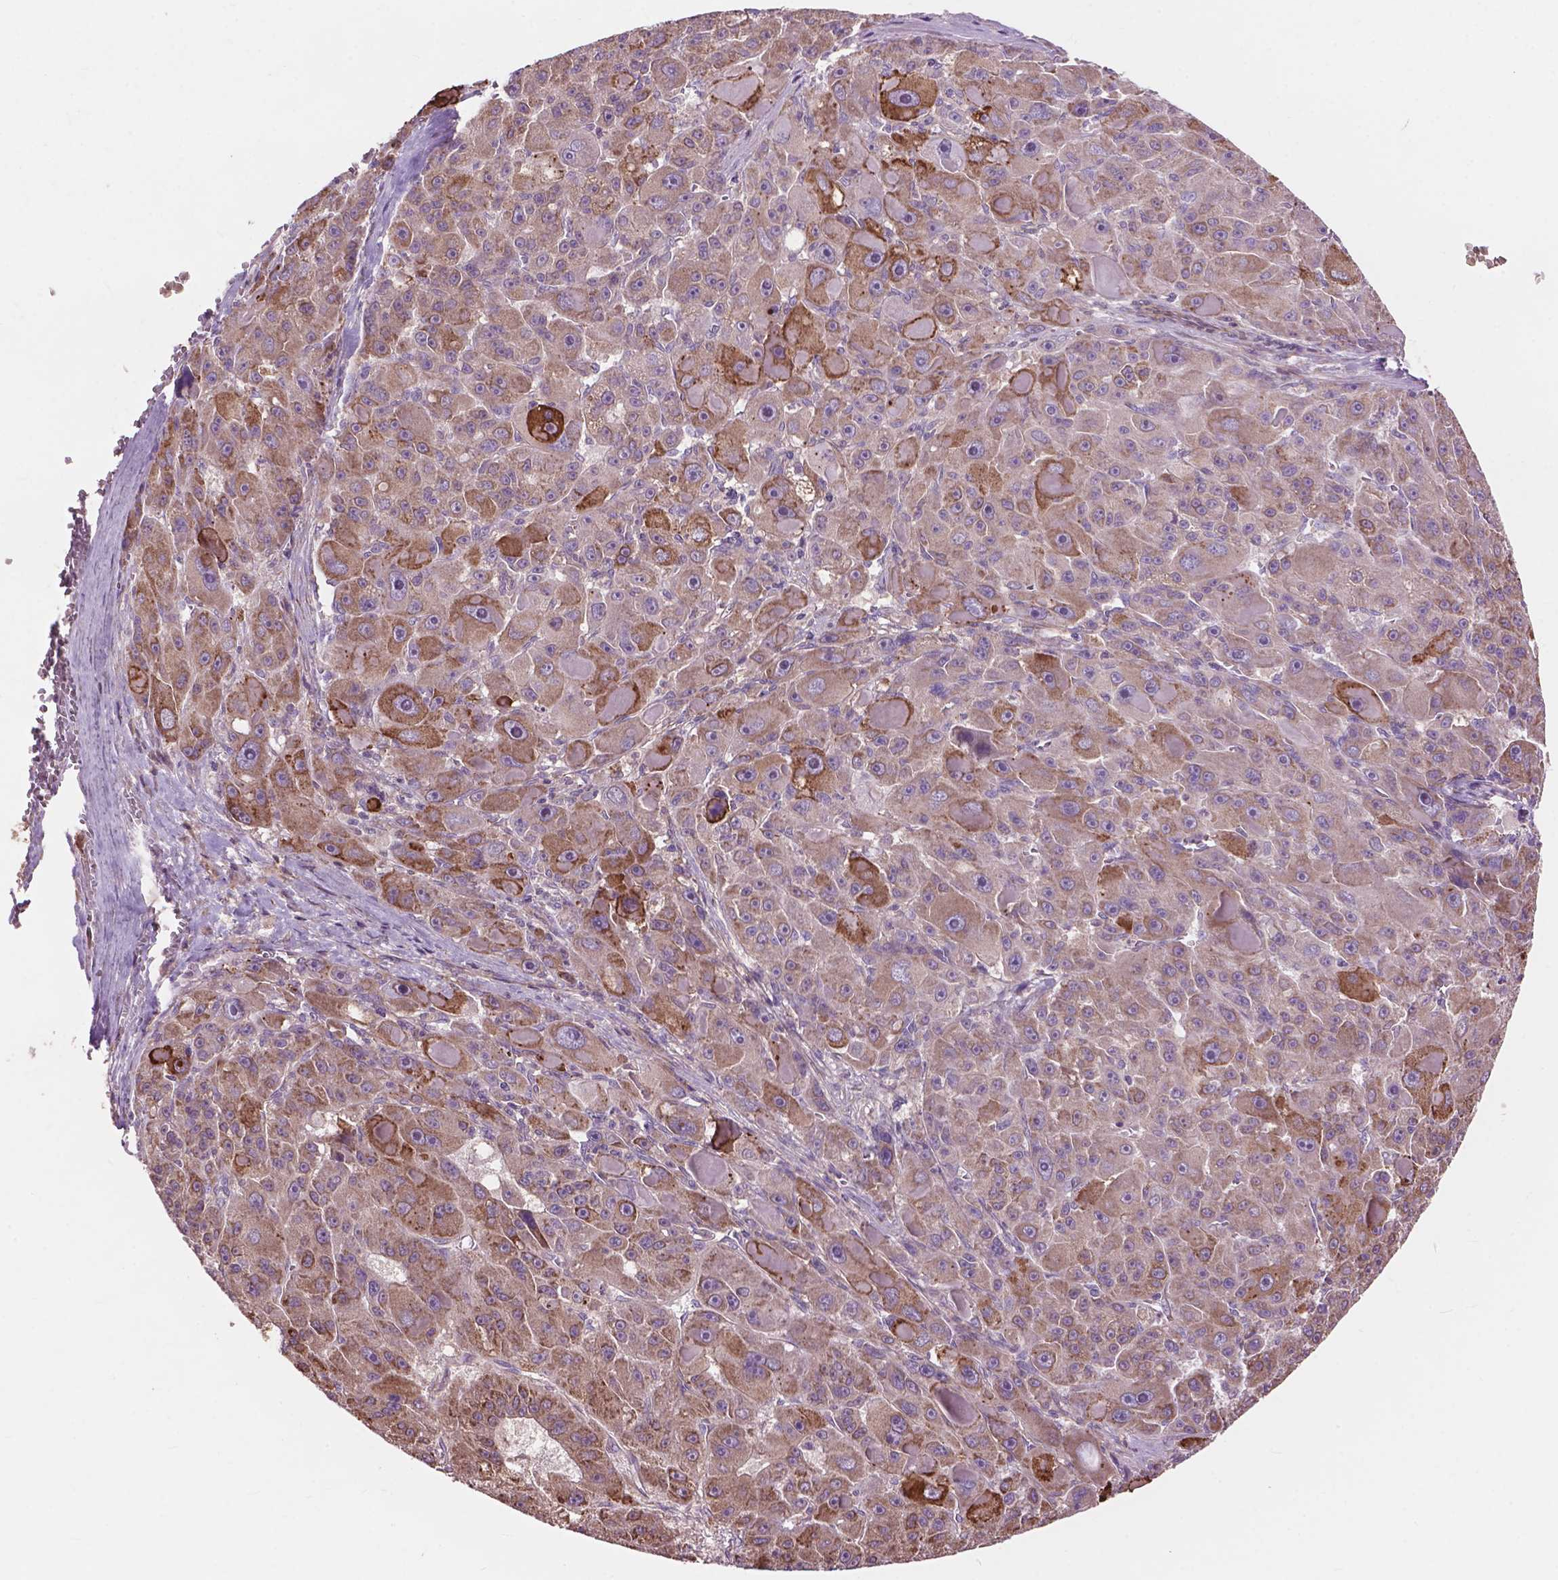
{"staining": {"intensity": "moderate", "quantity": "<25%", "location": "cytoplasmic/membranous"}, "tissue": "liver cancer", "cell_type": "Tumor cells", "image_type": "cancer", "snomed": [{"axis": "morphology", "description": "Carcinoma, Hepatocellular, NOS"}, {"axis": "topography", "description": "Liver"}], "caption": "High-power microscopy captured an IHC histopathology image of liver cancer (hepatocellular carcinoma), revealing moderate cytoplasmic/membranous positivity in approximately <25% of tumor cells. Immunohistochemistry (ihc) stains the protein in brown and the nuclei are stained blue.", "gene": "FNIP1", "patient": {"sex": "male", "age": 76}}